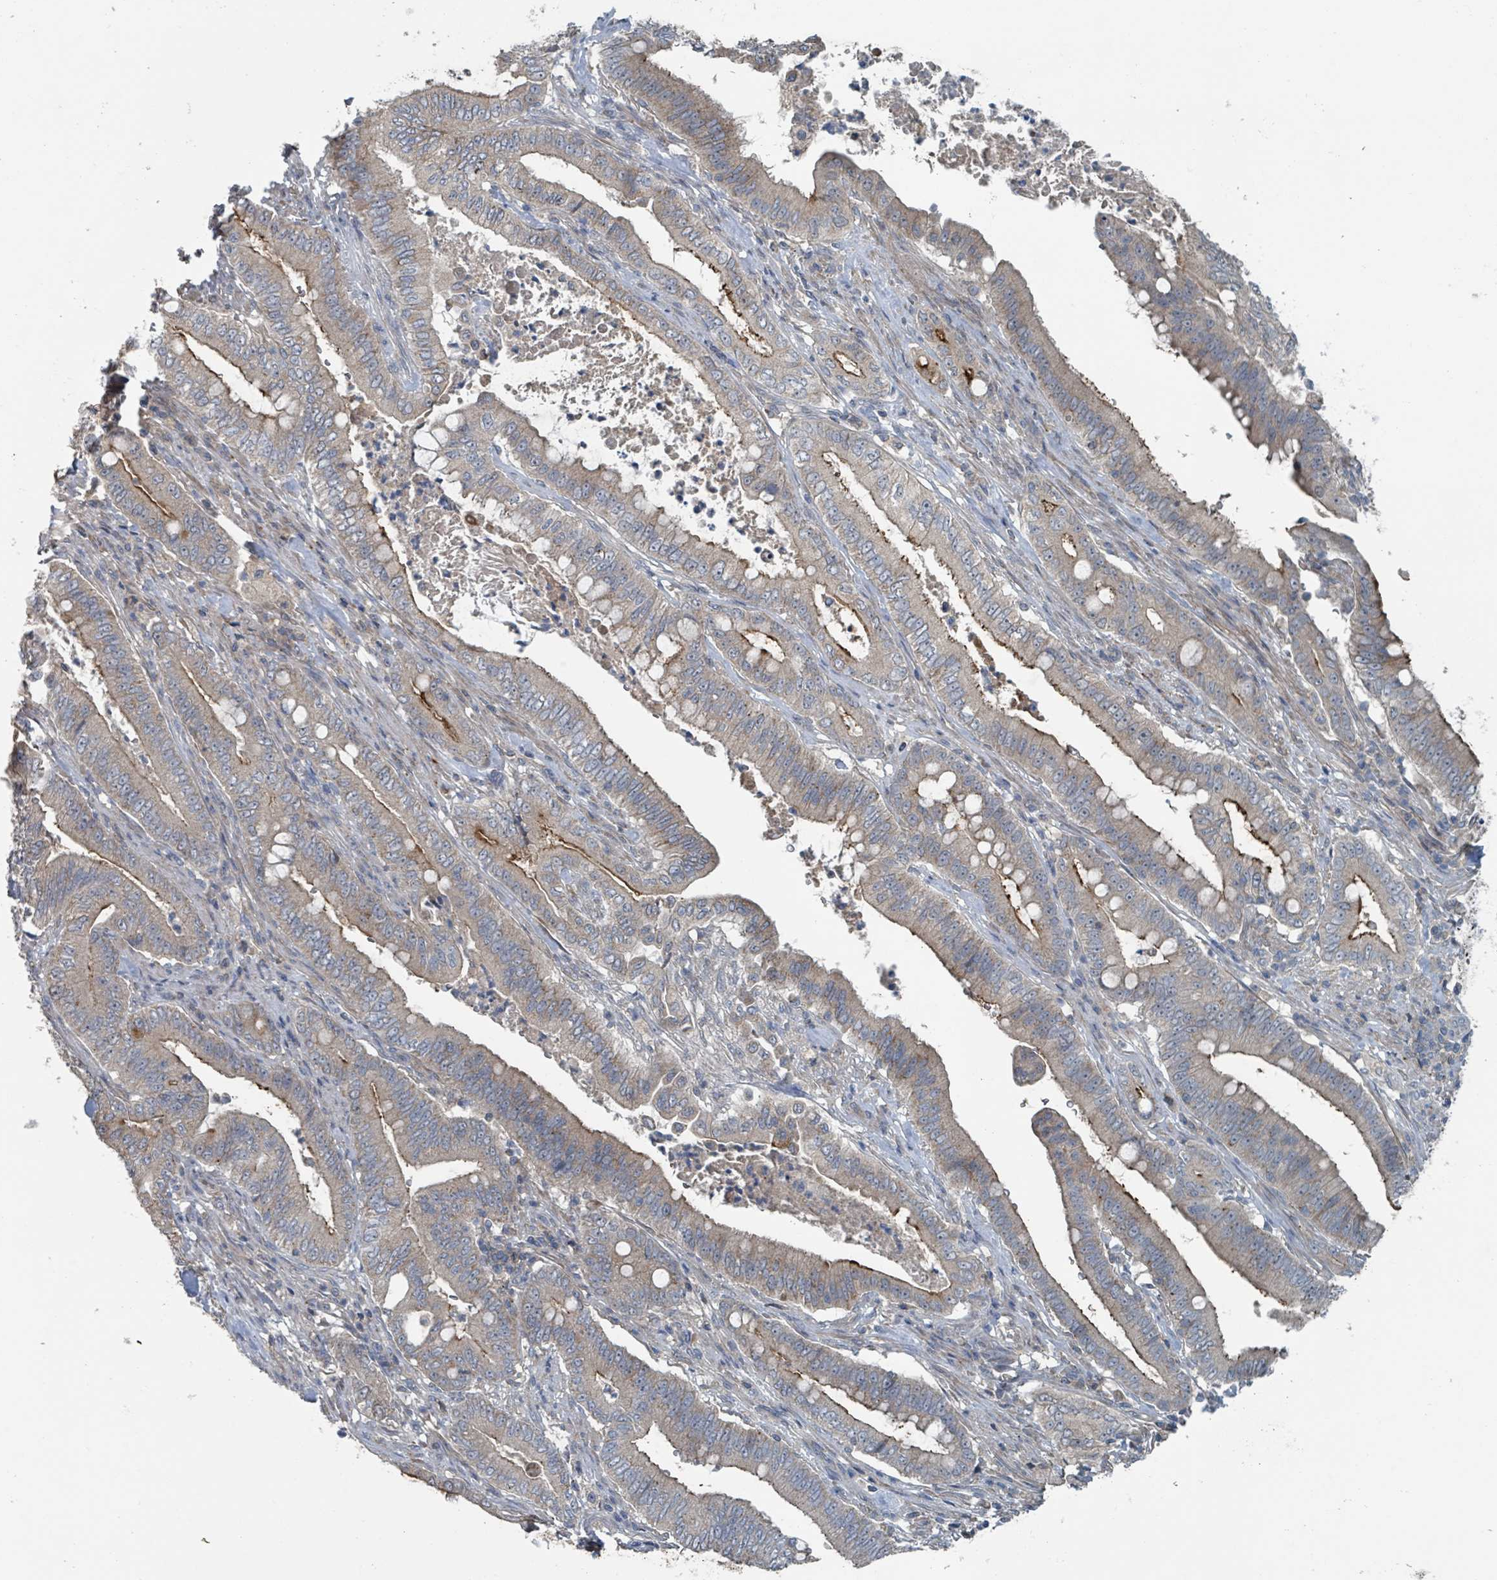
{"staining": {"intensity": "strong", "quantity": "<25%", "location": "cytoplasmic/membranous"}, "tissue": "pancreatic cancer", "cell_type": "Tumor cells", "image_type": "cancer", "snomed": [{"axis": "morphology", "description": "Adenocarcinoma, NOS"}, {"axis": "topography", "description": "Pancreas"}], "caption": "A brown stain shows strong cytoplasmic/membranous staining of a protein in human pancreatic cancer (adenocarcinoma) tumor cells.", "gene": "ACBD4", "patient": {"sex": "male", "age": 71}}